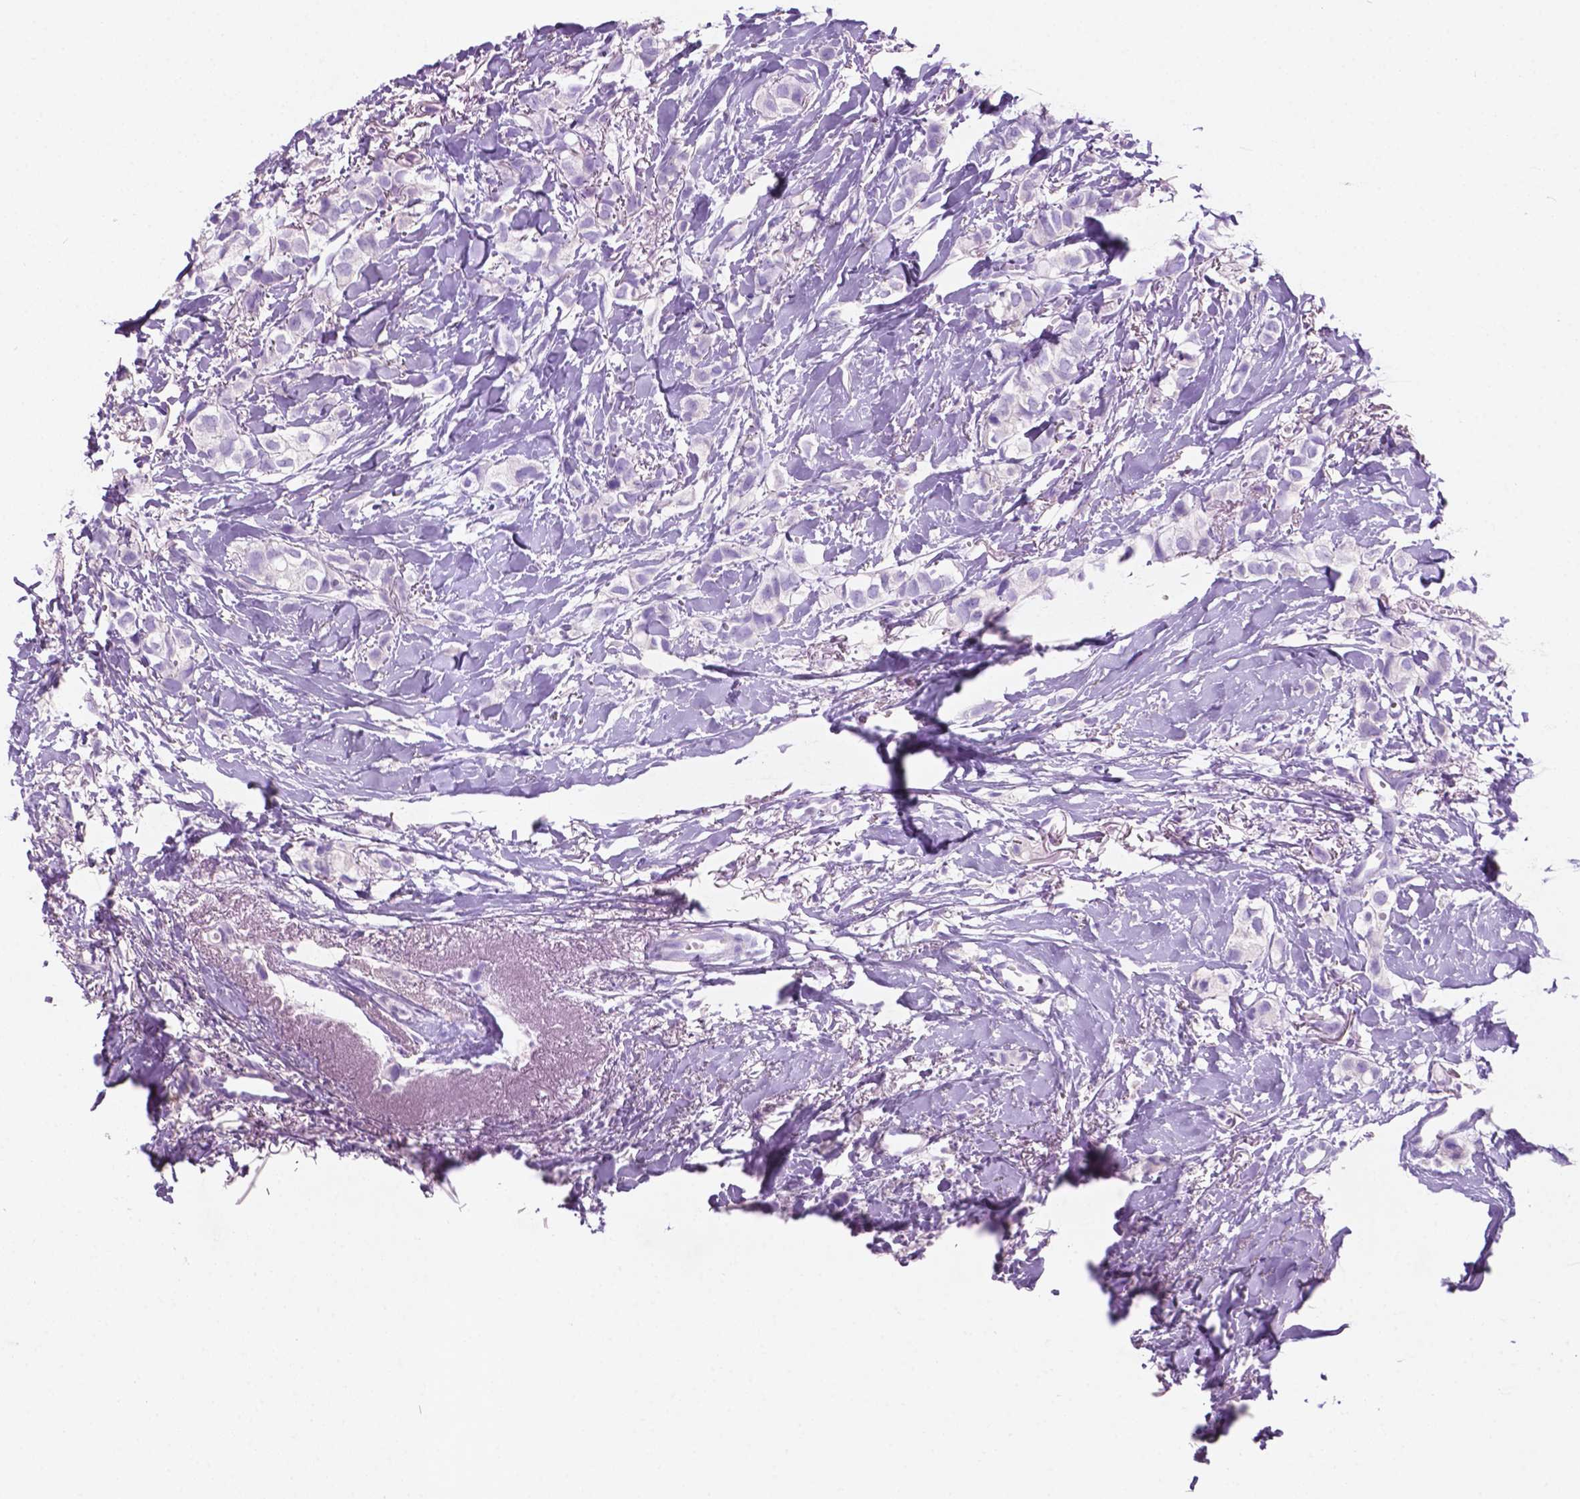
{"staining": {"intensity": "negative", "quantity": "none", "location": "none"}, "tissue": "breast cancer", "cell_type": "Tumor cells", "image_type": "cancer", "snomed": [{"axis": "morphology", "description": "Duct carcinoma"}, {"axis": "topography", "description": "Breast"}], "caption": "Immunohistochemistry of breast cancer (intraductal carcinoma) demonstrates no staining in tumor cells. (DAB immunohistochemistry, high magnification).", "gene": "POU4F1", "patient": {"sex": "female", "age": 85}}